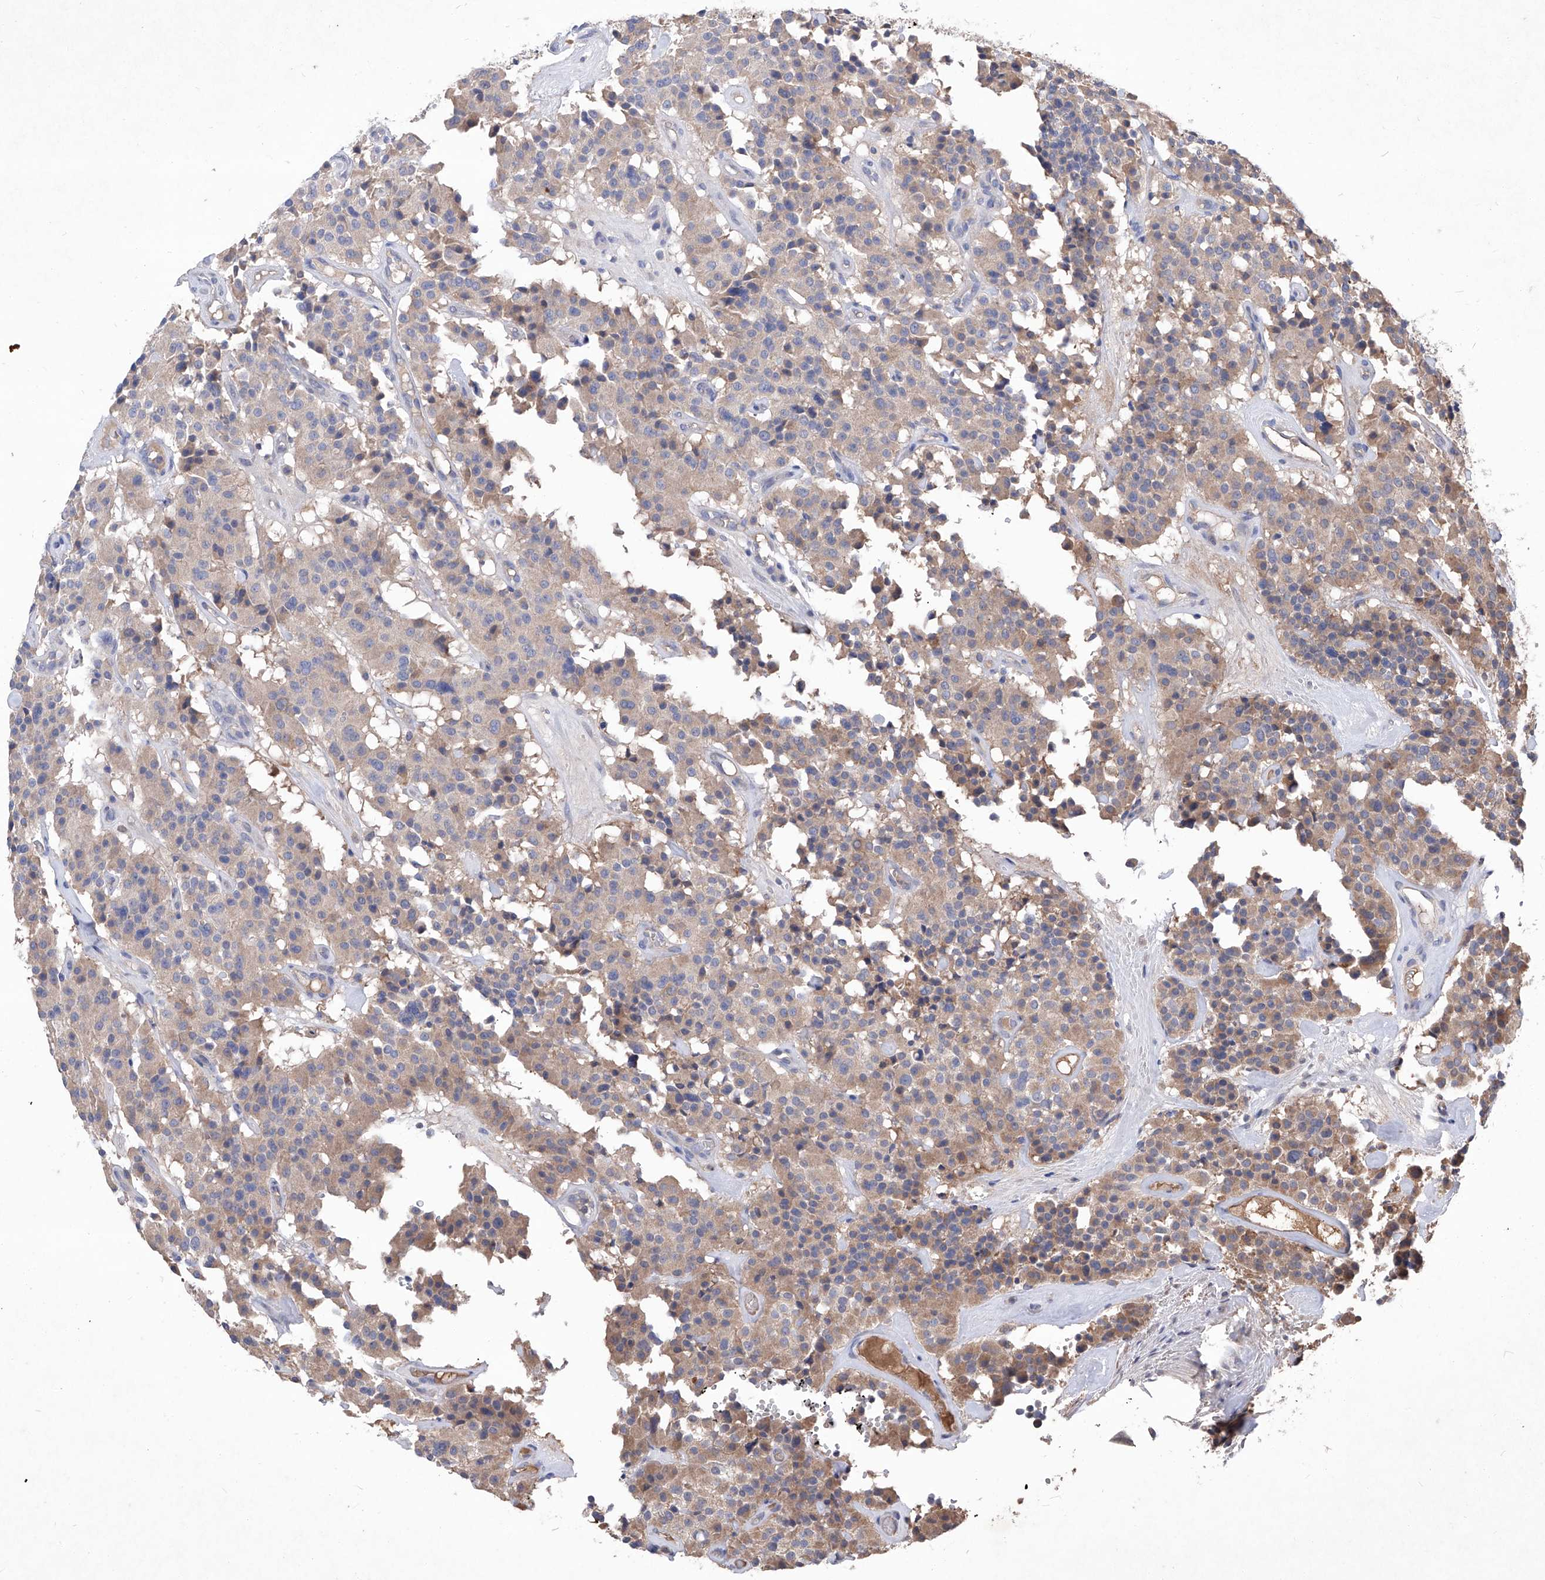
{"staining": {"intensity": "weak", "quantity": "25%-75%", "location": "cytoplasmic/membranous"}, "tissue": "carcinoid", "cell_type": "Tumor cells", "image_type": "cancer", "snomed": [{"axis": "morphology", "description": "Carcinoid, malignant, NOS"}, {"axis": "topography", "description": "Lung"}], "caption": "Immunohistochemistry of human carcinoid (malignant) demonstrates low levels of weak cytoplasmic/membranous expression in about 25%-75% of tumor cells.", "gene": "SYNGR1", "patient": {"sex": "male", "age": 30}}